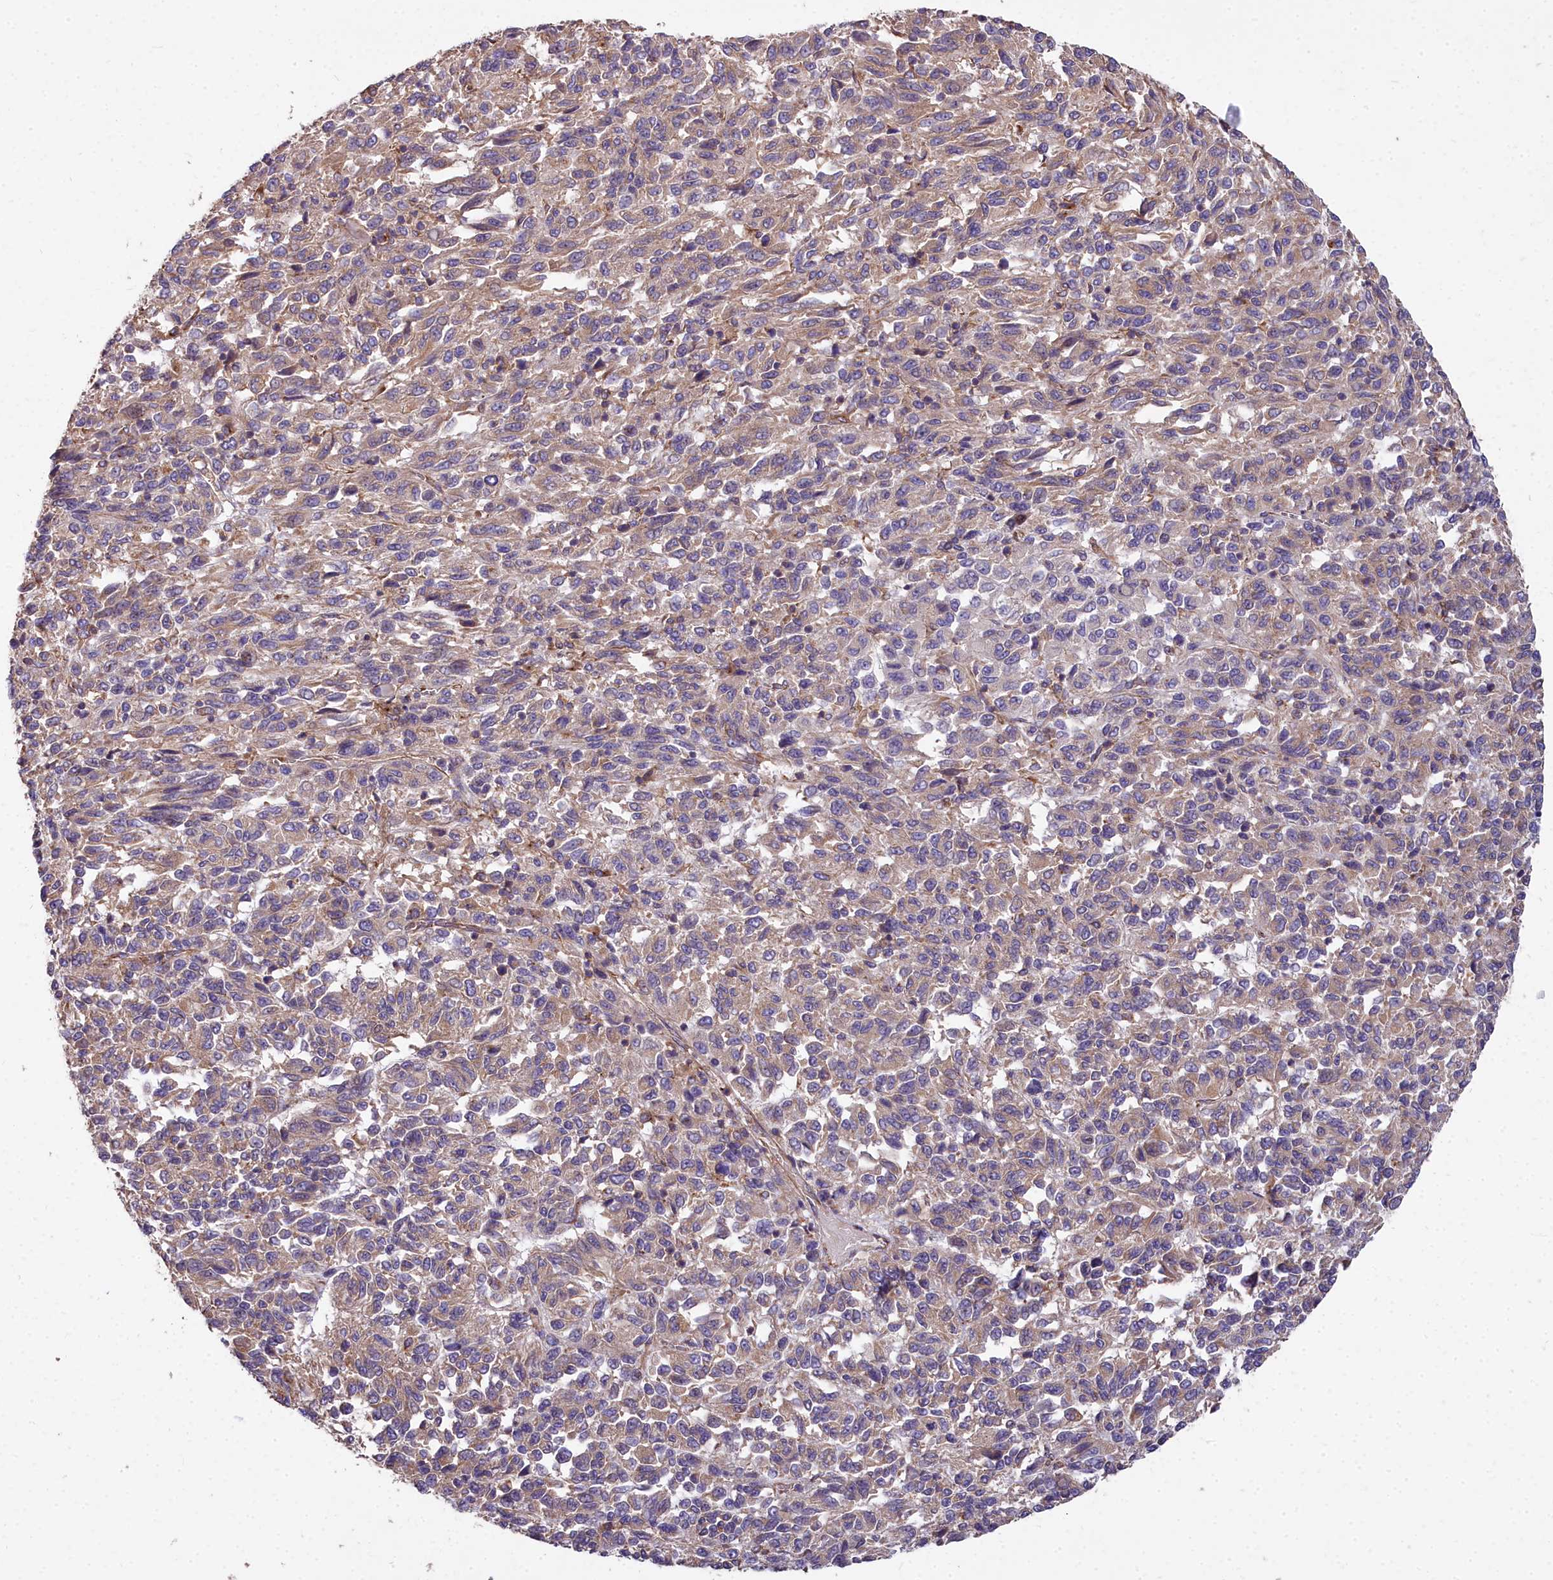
{"staining": {"intensity": "weak", "quantity": ">75%", "location": "cytoplasmic/membranous"}, "tissue": "melanoma", "cell_type": "Tumor cells", "image_type": "cancer", "snomed": [{"axis": "morphology", "description": "Malignant melanoma, Metastatic site"}, {"axis": "topography", "description": "Lung"}], "caption": "Immunohistochemical staining of human melanoma exhibits low levels of weak cytoplasmic/membranous protein positivity in about >75% of tumor cells. The protein of interest is shown in brown color, while the nuclei are stained blue.", "gene": "DCTN3", "patient": {"sex": "male", "age": 64}}